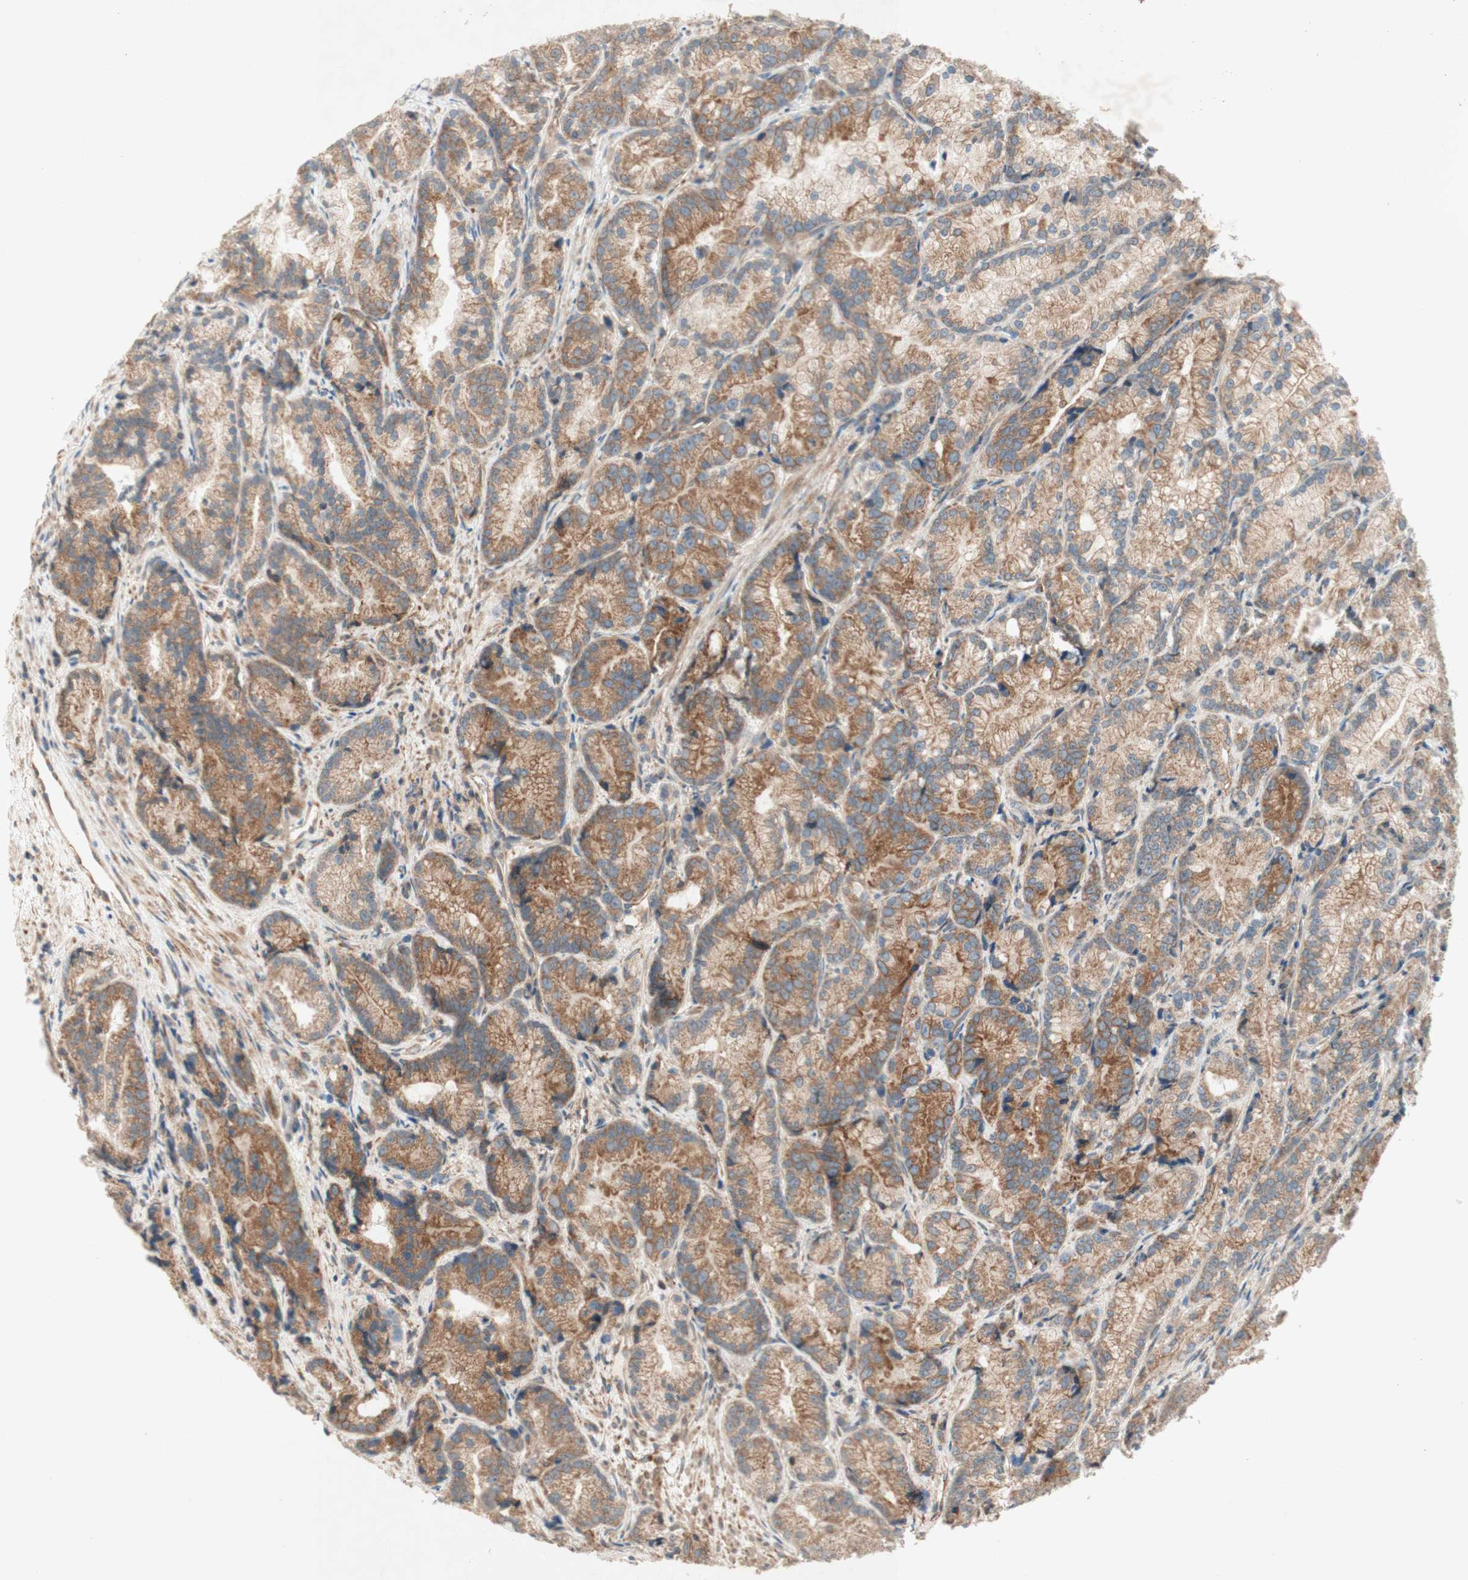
{"staining": {"intensity": "moderate", "quantity": ">75%", "location": "cytoplasmic/membranous"}, "tissue": "prostate cancer", "cell_type": "Tumor cells", "image_type": "cancer", "snomed": [{"axis": "morphology", "description": "Adenocarcinoma, Low grade"}, {"axis": "topography", "description": "Prostate"}], "caption": "Adenocarcinoma (low-grade) (prostate) was stained to show a protein in brown. There is medium levels of moderate cytoplasmic/membranous staining in approximately >75% of tumor cells.", "gene": "SOCS2", "patient": {"sex": "male", "age": 89}}